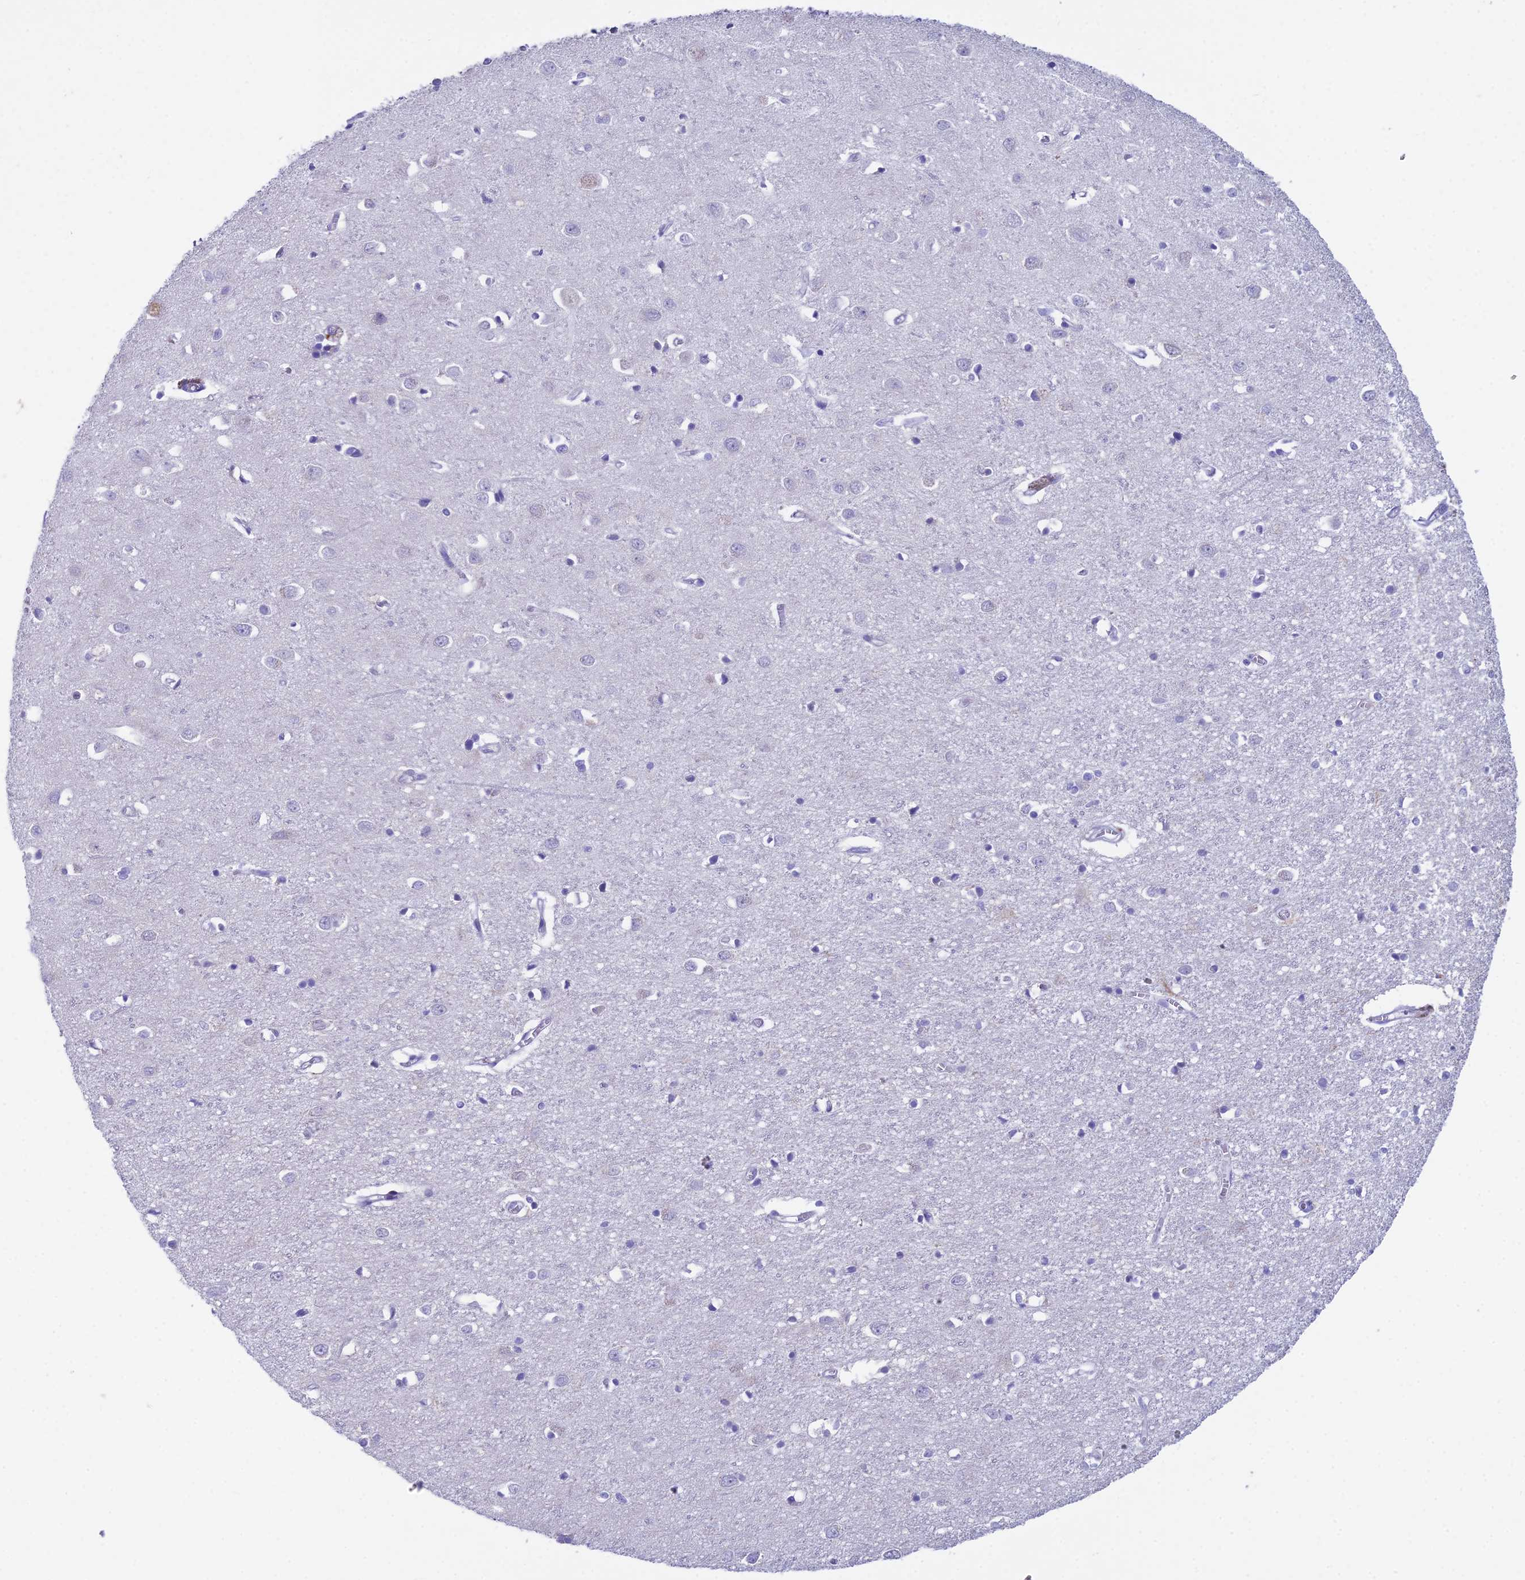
{"staining": {"intensity": "negative", "quantity": "none", "location": "none"}, "tissue": "cerebral cortex", "cell_type": "Endothelial cells", "image_type": "normal", "snomed": [{"axis": "morphology", "description": "Normal tissue, NOS"}, {"axis": "topography", "description": "Cerebral cortex"}], "caption": "This image is of normal cerebral cortex stained with immunohistochemistry (IHC) to label a protein in brown with the nuclei are counter-stained blue. There is no staining in endothelial cells.", "gene": "CC2D2A", "patient": {"sex": "female", "age": 64}}